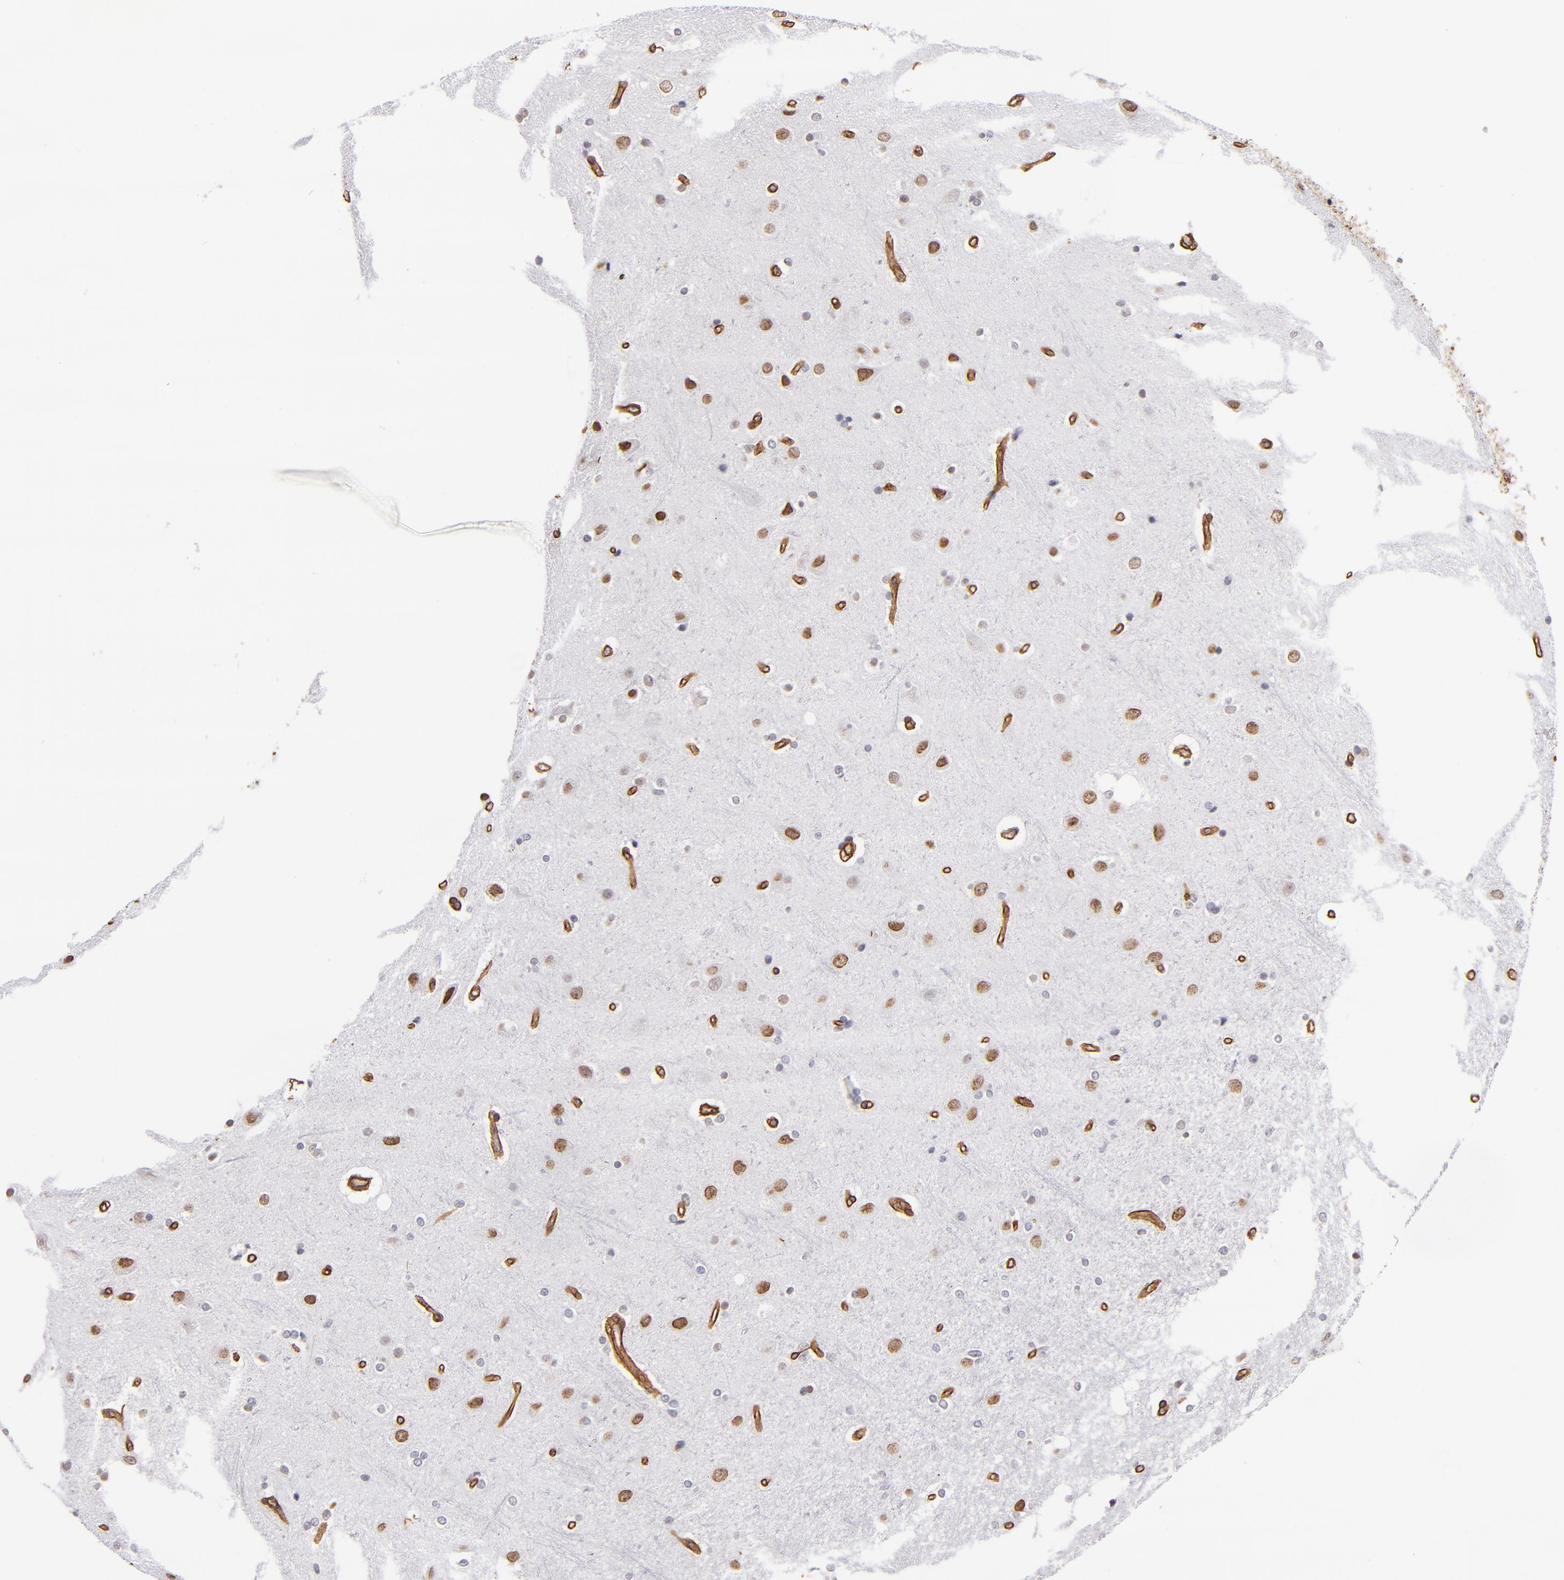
{"staining": {"intensity": "moderate", "quantity": ">75%", "location": "cytoplasmic/membranous"}, "tissue": "cerebral cortex", "cell_type": "Endothelial cells", "image_type": "normal", "snomed": [{"axis": "morphology", "description": "Normal tissue, NOS"}, {"axis": "topography", "description": "Cerebral cortex"}], "caption": "Moderate cytoplasmic/membranous positivity for a protein is seen in approximately >75% of endothelial cells of benign cerebral cortex using IHC.", "gene": "LAMC1", "patient": {"sex": "female", "age": 54}}